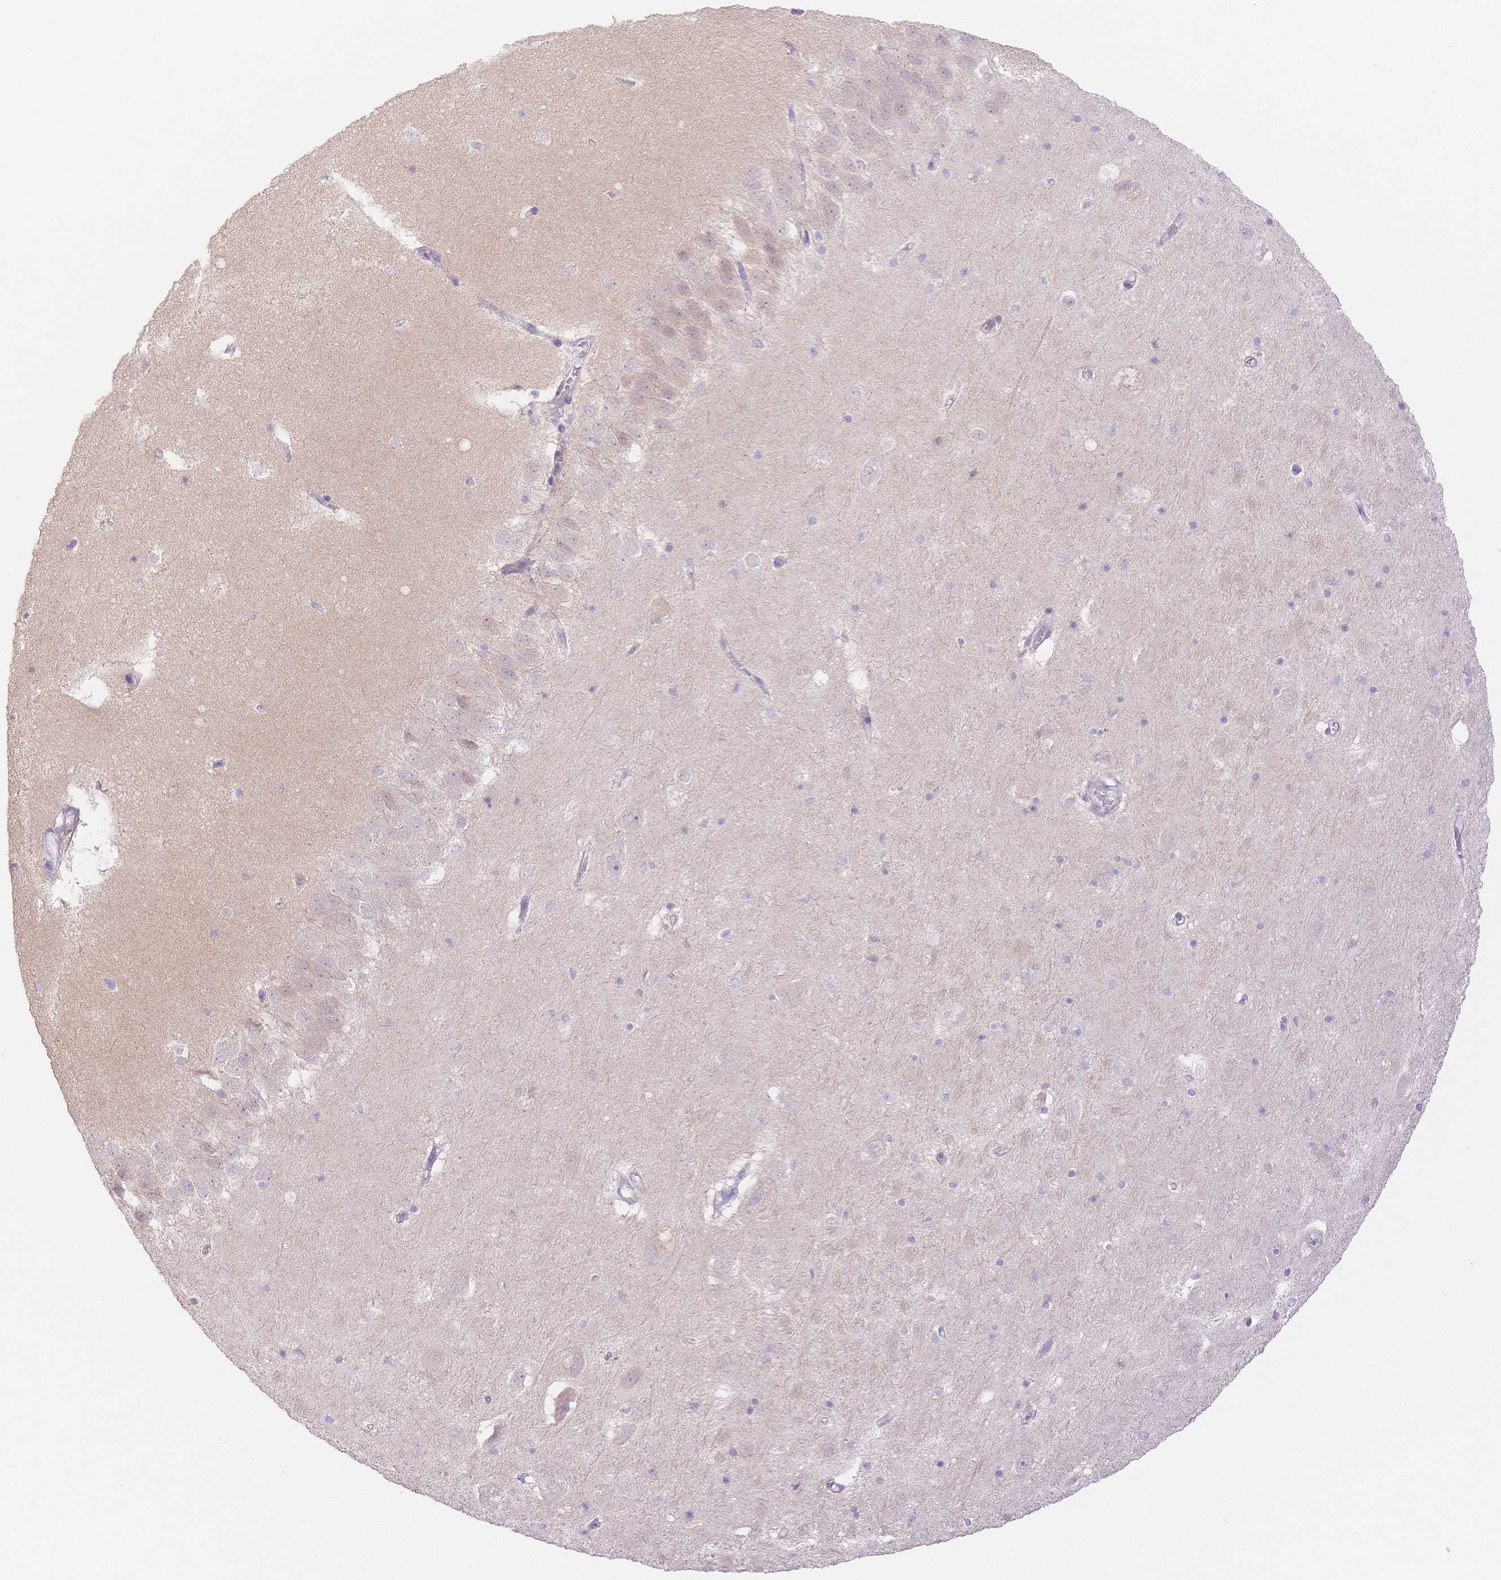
{"staining": {"intensity": "negative", "quantity": "none", "location": "none"}, "tissue": "hippocampus", "cell_type": "Glial cells", "image_type": "normal", "snomed": [{"axis": "morphology", "description": "Normal tissue, NOS"}, {"axis": "topography", "description": "Hippocampus"}], "caption": "Hippocampus was stained to show a protein in brown. There is no significant positivity in glial cells. (DAB IHC, high magnification).", "gene": "WDR54", "patient": {"sex": "male", "age": 58}}